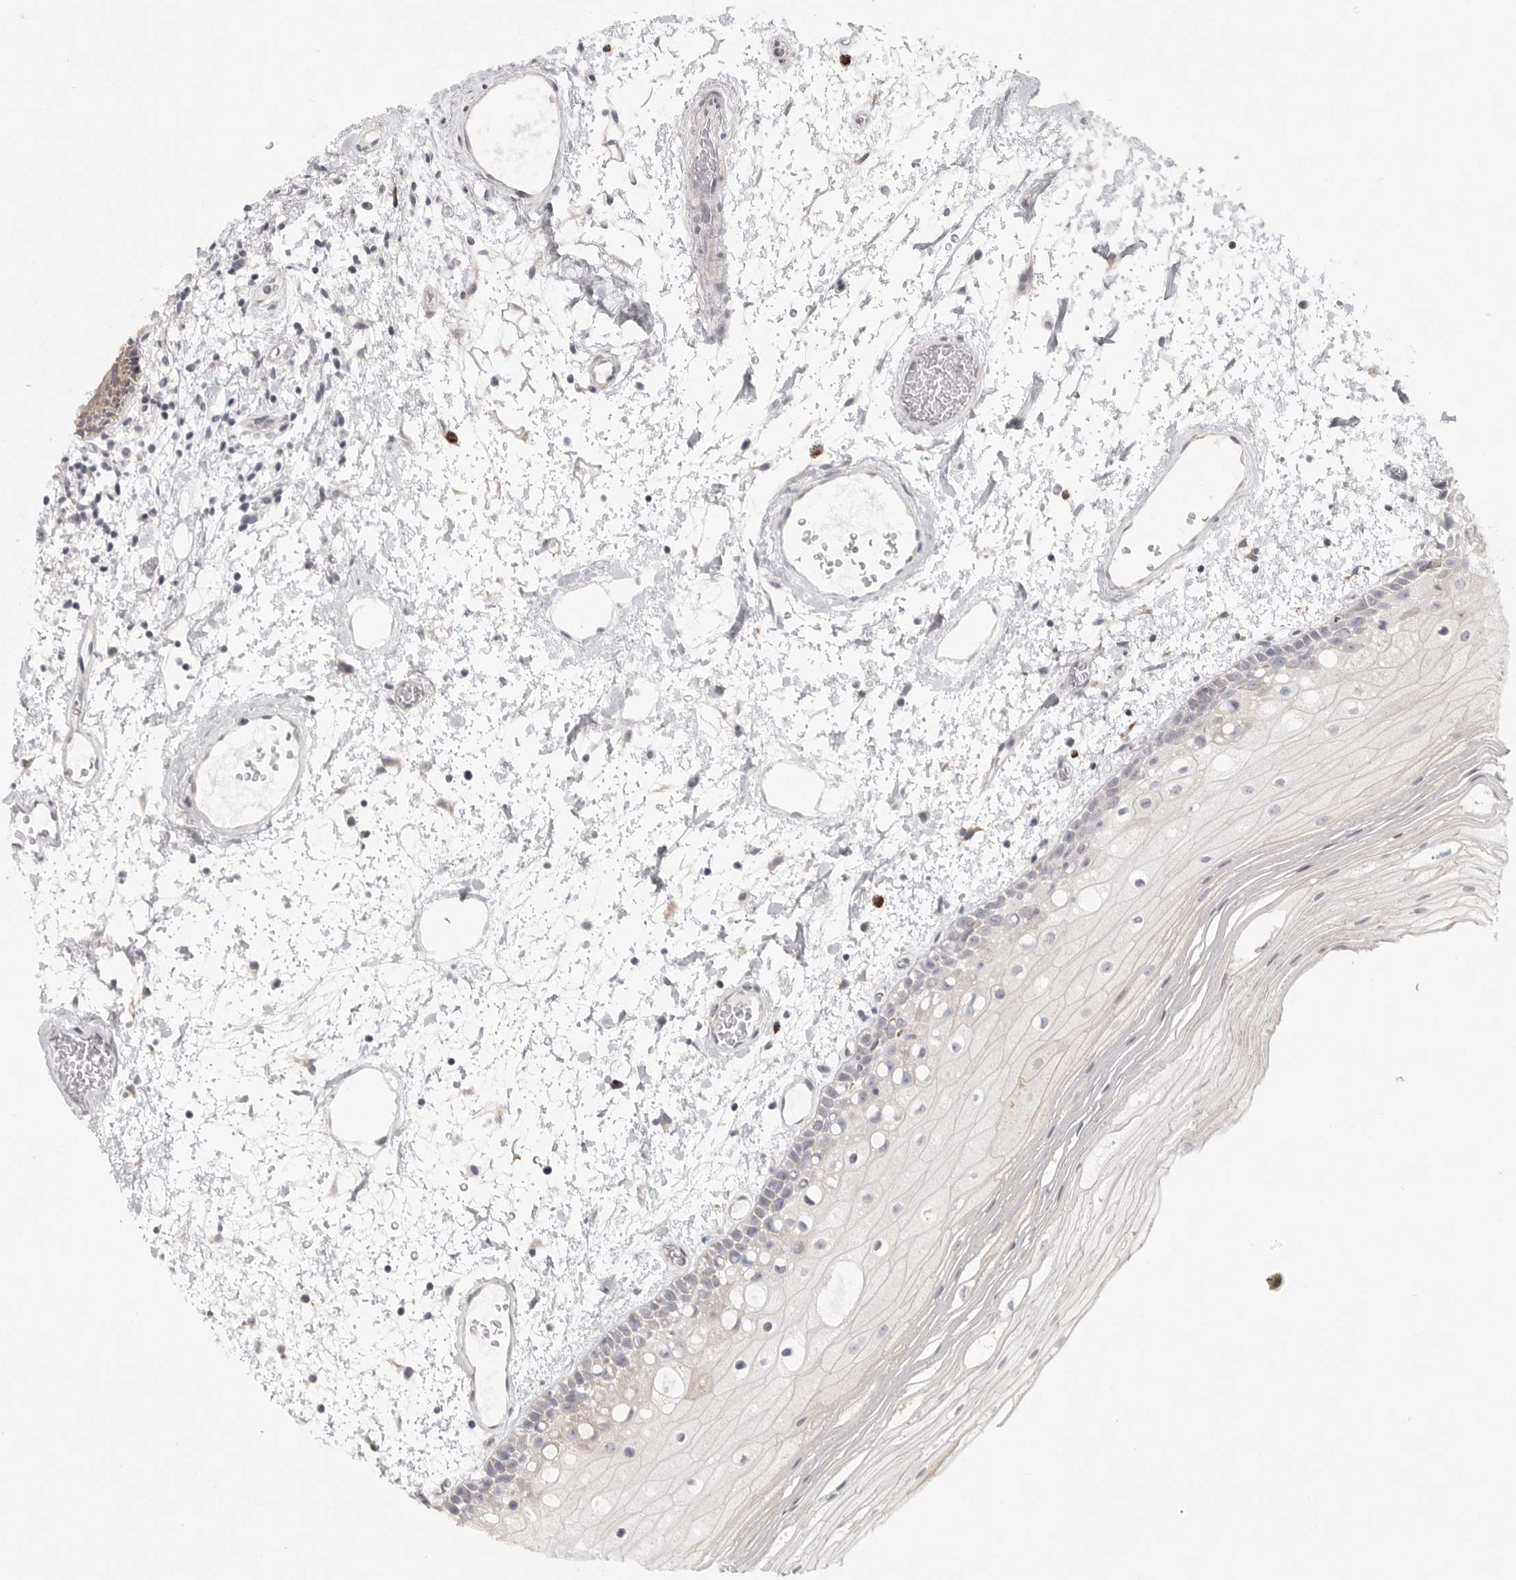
{"staining": {"intensity": "moderate", "quantity": "25%-75%", "location": "cytoplasmic/membranous"}, "tissue": "oral mucosa", "cell_type": "Squamous epithelial cells", "image_type": "normal", "snomed": [{"axis": "morphology", "description": "Normal tissue, NOS"}, {"axis": "topography", "description": "Oral tissue"}], "caption": "Immunohistochemical staining of normal oral mucosa shows medium levels of moderate cytoplasmic/membranous positivity in about 25%-75% of squamous epithelial cells. (DAB (3,3'-diaminobenzidine) = brown stain, brightfield microscopy at high magnification).", "gene": "ELP3", "patient": {"sex": "male", "age": 52}}